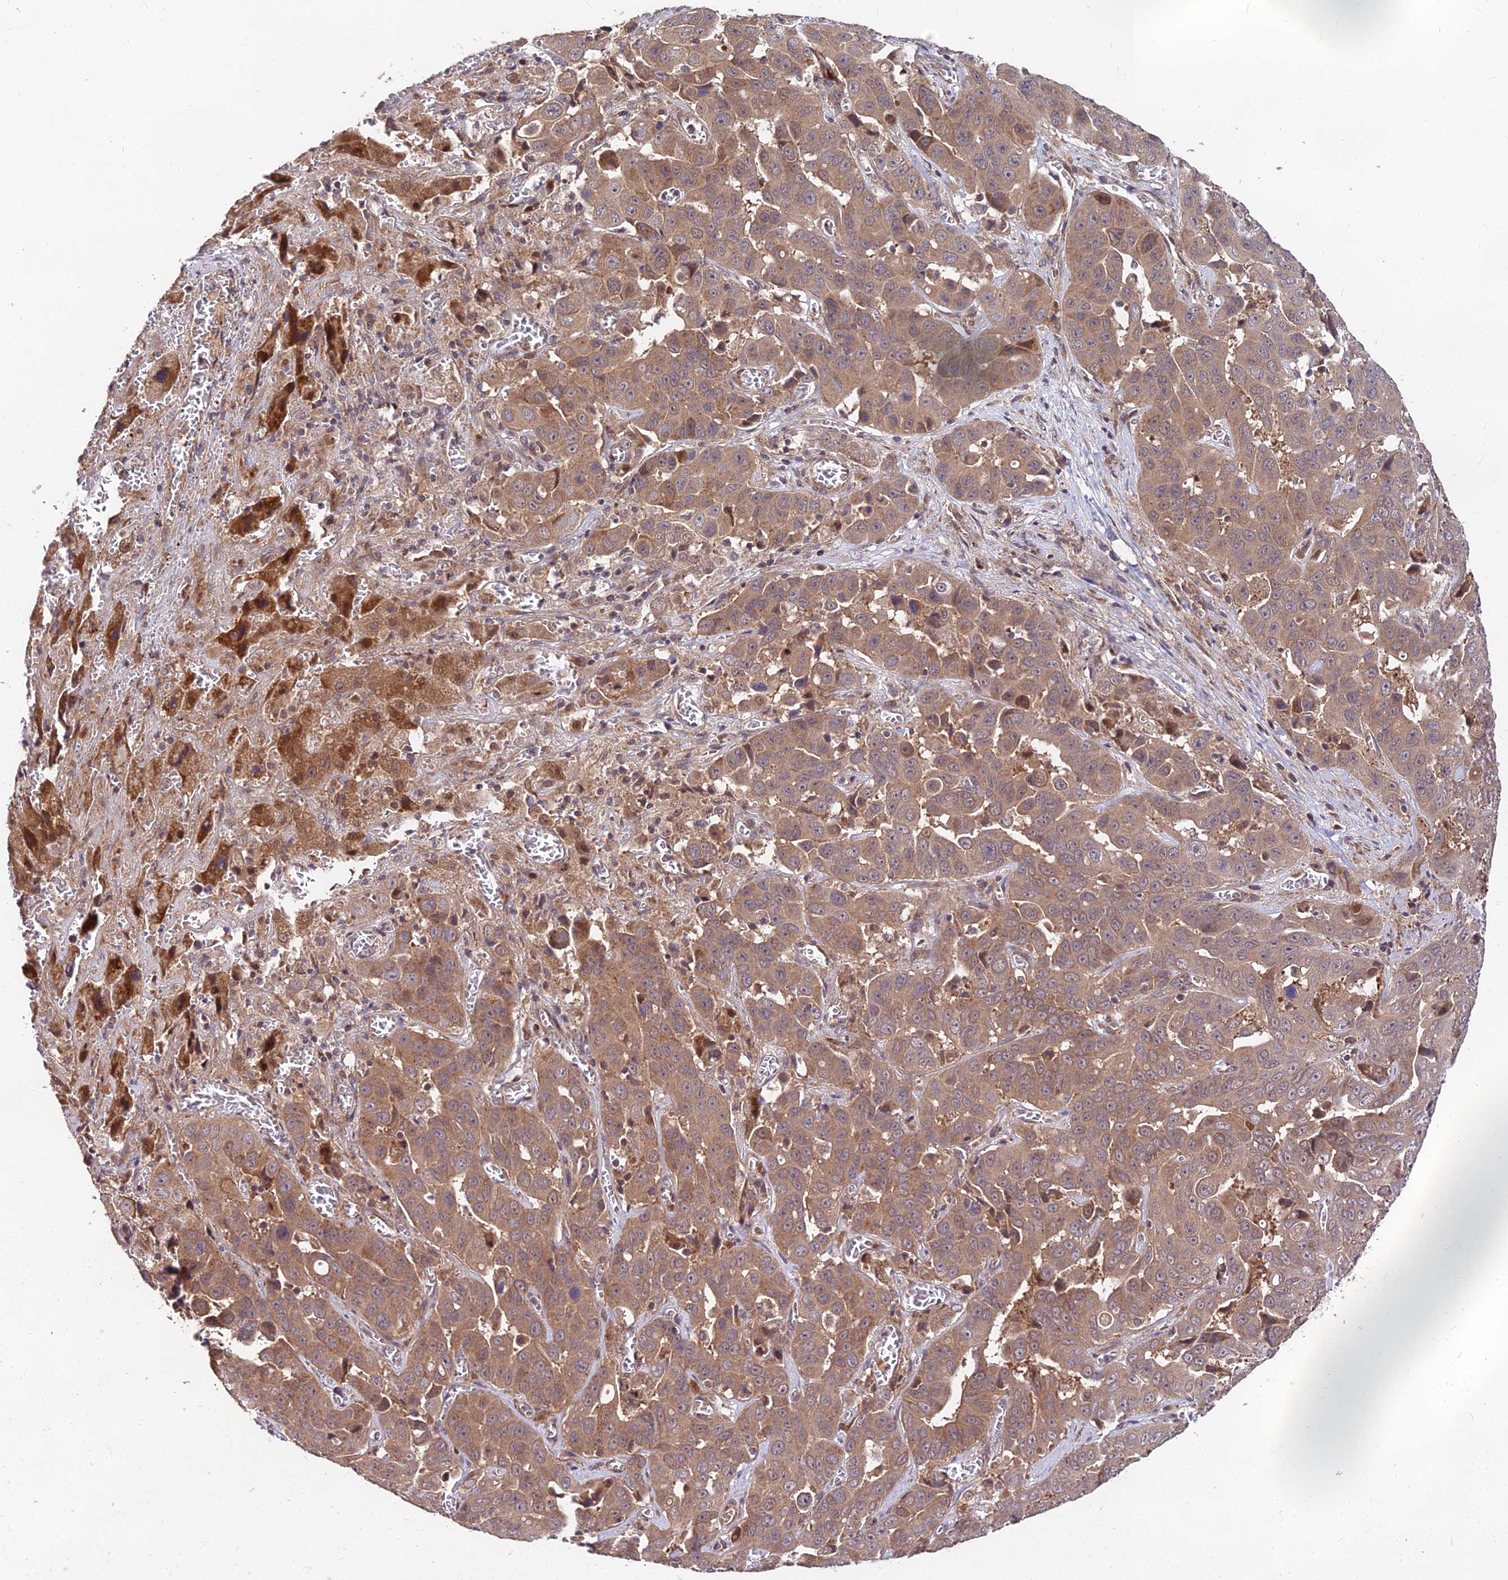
{"staining": {"intensity": "moderate", "quantity": ">75%", "location": "cytoplasmic/membranous"}, "tissue": "liver cancer", "cell_type": "Tumor cells", "image_type": "cancer", "snomed": [{"axis": "morphology", "description": "Cholangiocarcinoma"}, {"axis": "topography", "description": "Liver"}], "caption": "Immunohistochemical staining of human cholangiocarcinoma (liver) exhibits moderate cytoplasmic/membranous protein staining in about >75% of tumor cells.", "gene": "MKKS", "patient": {"sex": "female", "age": 52}}